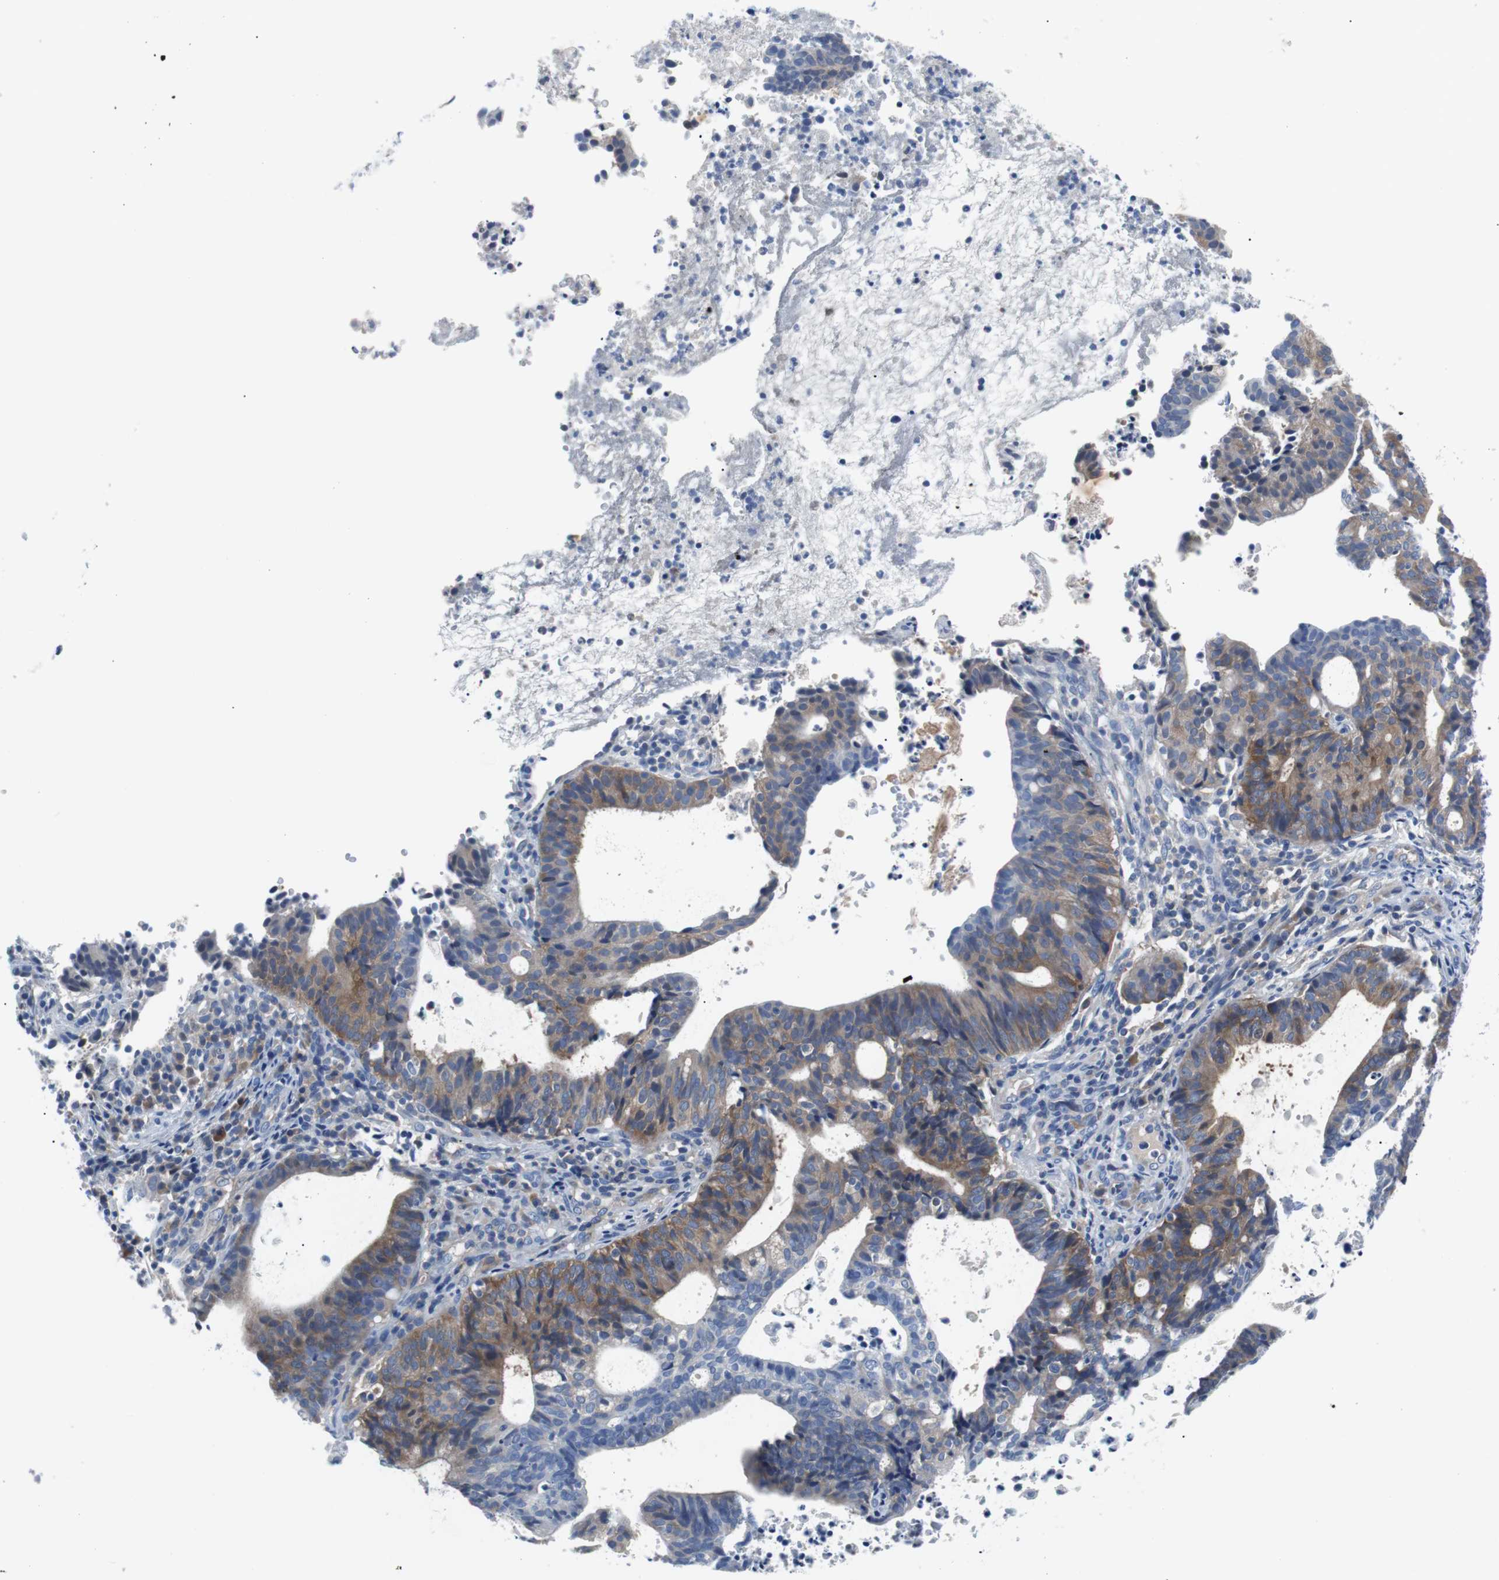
{"staining": {"intensity": "moderate", "quantity": "25%-75%", "location": "cytoplasmic/membranous"}, "tissue": "endometrial cancer", "cell_type": "Tumor cells", "image_type": "cancer", "snomed": [{"axis": "morphology", "description": "Adenocarcinoma, NOS"}, {"axis": "topography", "description": "Uterus"}], "caption": "This photomicrograph demonstrates immunohistochemistry (IHC) staining of endometrial adenocarcinoma, with medium moderate cytoplasmic/membranous staining in approximately 25%-75% of tumor cells.", "gene": "EEF2K", "patient": {"sex": "female", "age": 83}}